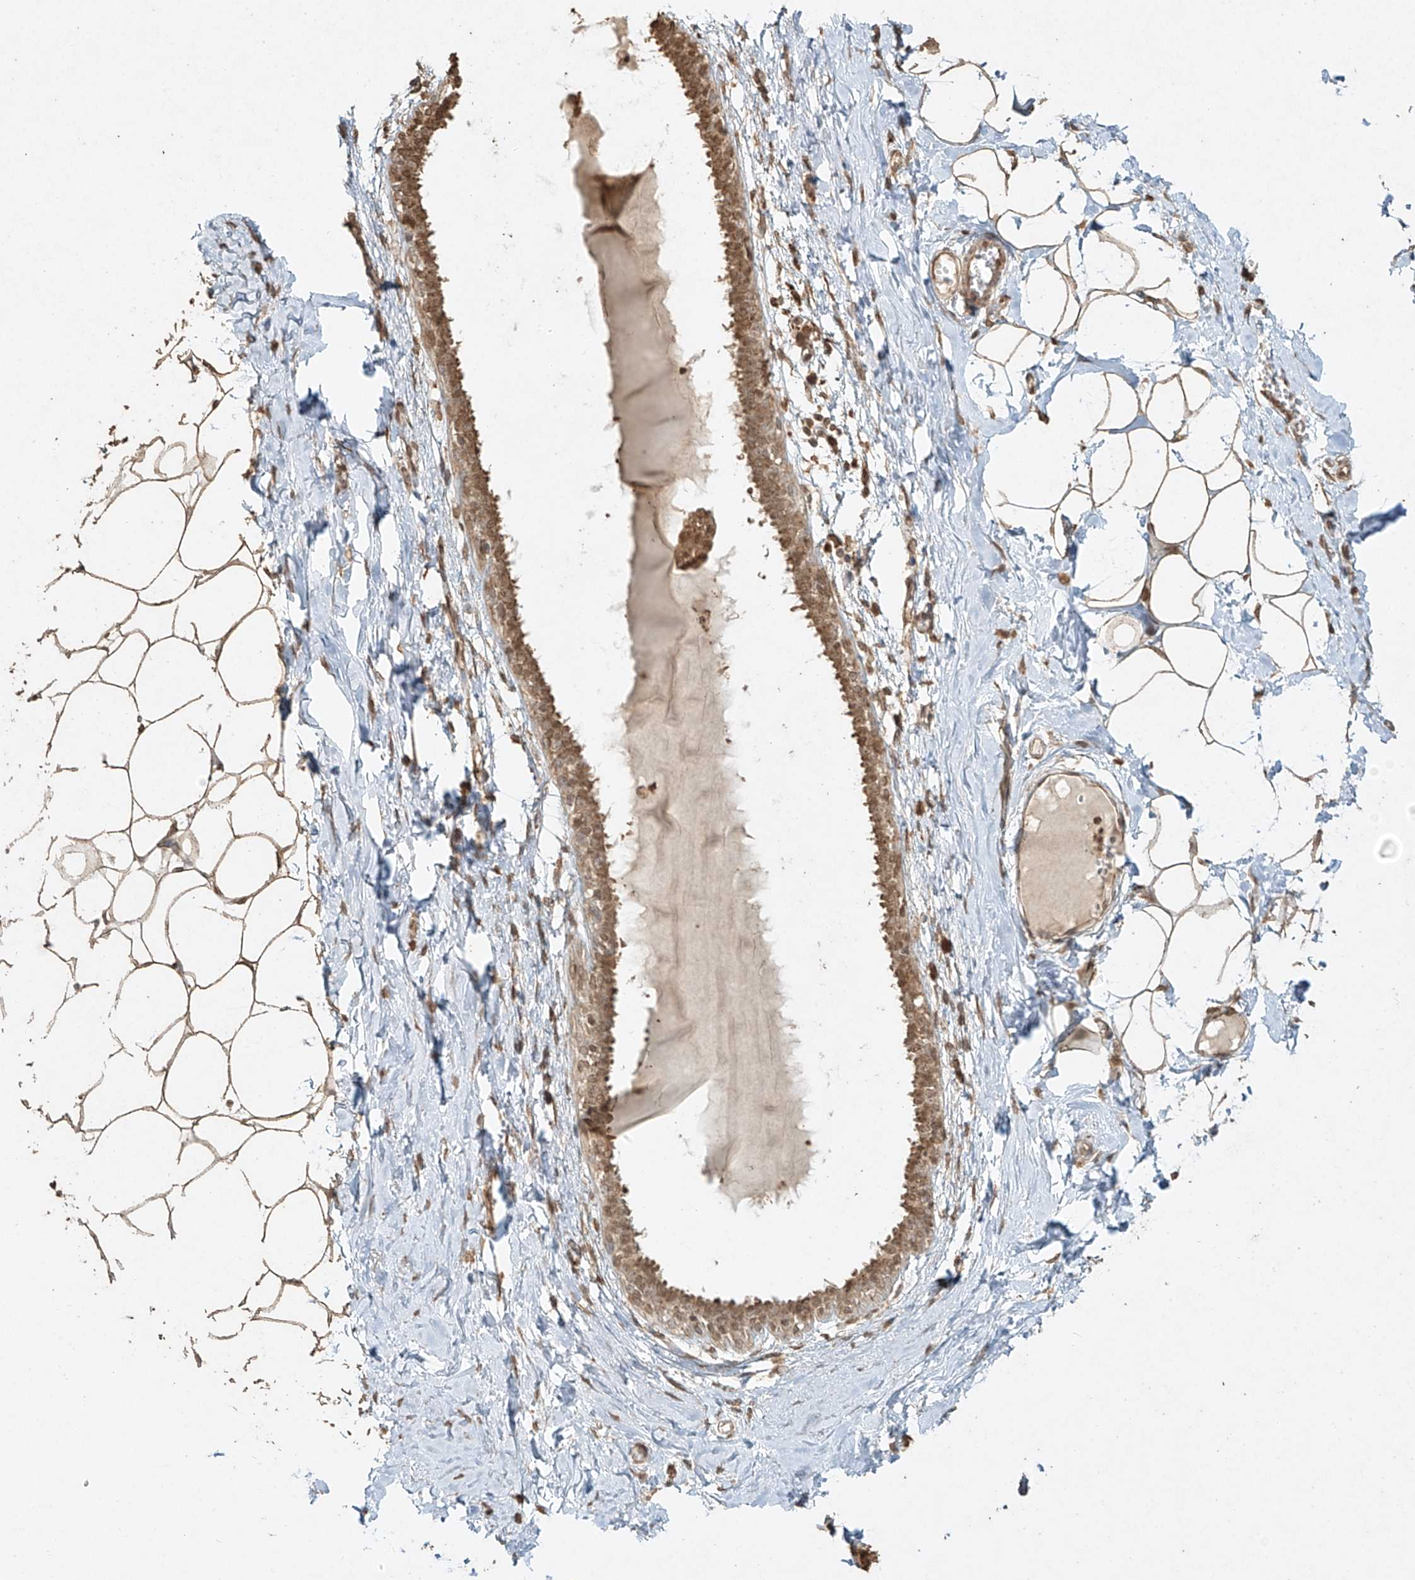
{"staining": {"intensity": "moderate", "quantity": ">75%", "location": "cytoplasmic/membranous,nuclear"}, "tissue": "breast", "cell_type": "Adipocytes", "image_type": "normal", "snomed": [{"axis": "morphology", "description": "Normal tissue, NOS"}, {"axis": "topography", "description": "Breast"}], "caption": "The photomicrograph exhibits immunohistochemical staining of benign breast. There is moderate cytoplasmic/membranous,nuclear positivity is identified in approximately >75% of adipocytes.", "gene": "TIGAR", "patient": {"sex": "female", "age": 27}}